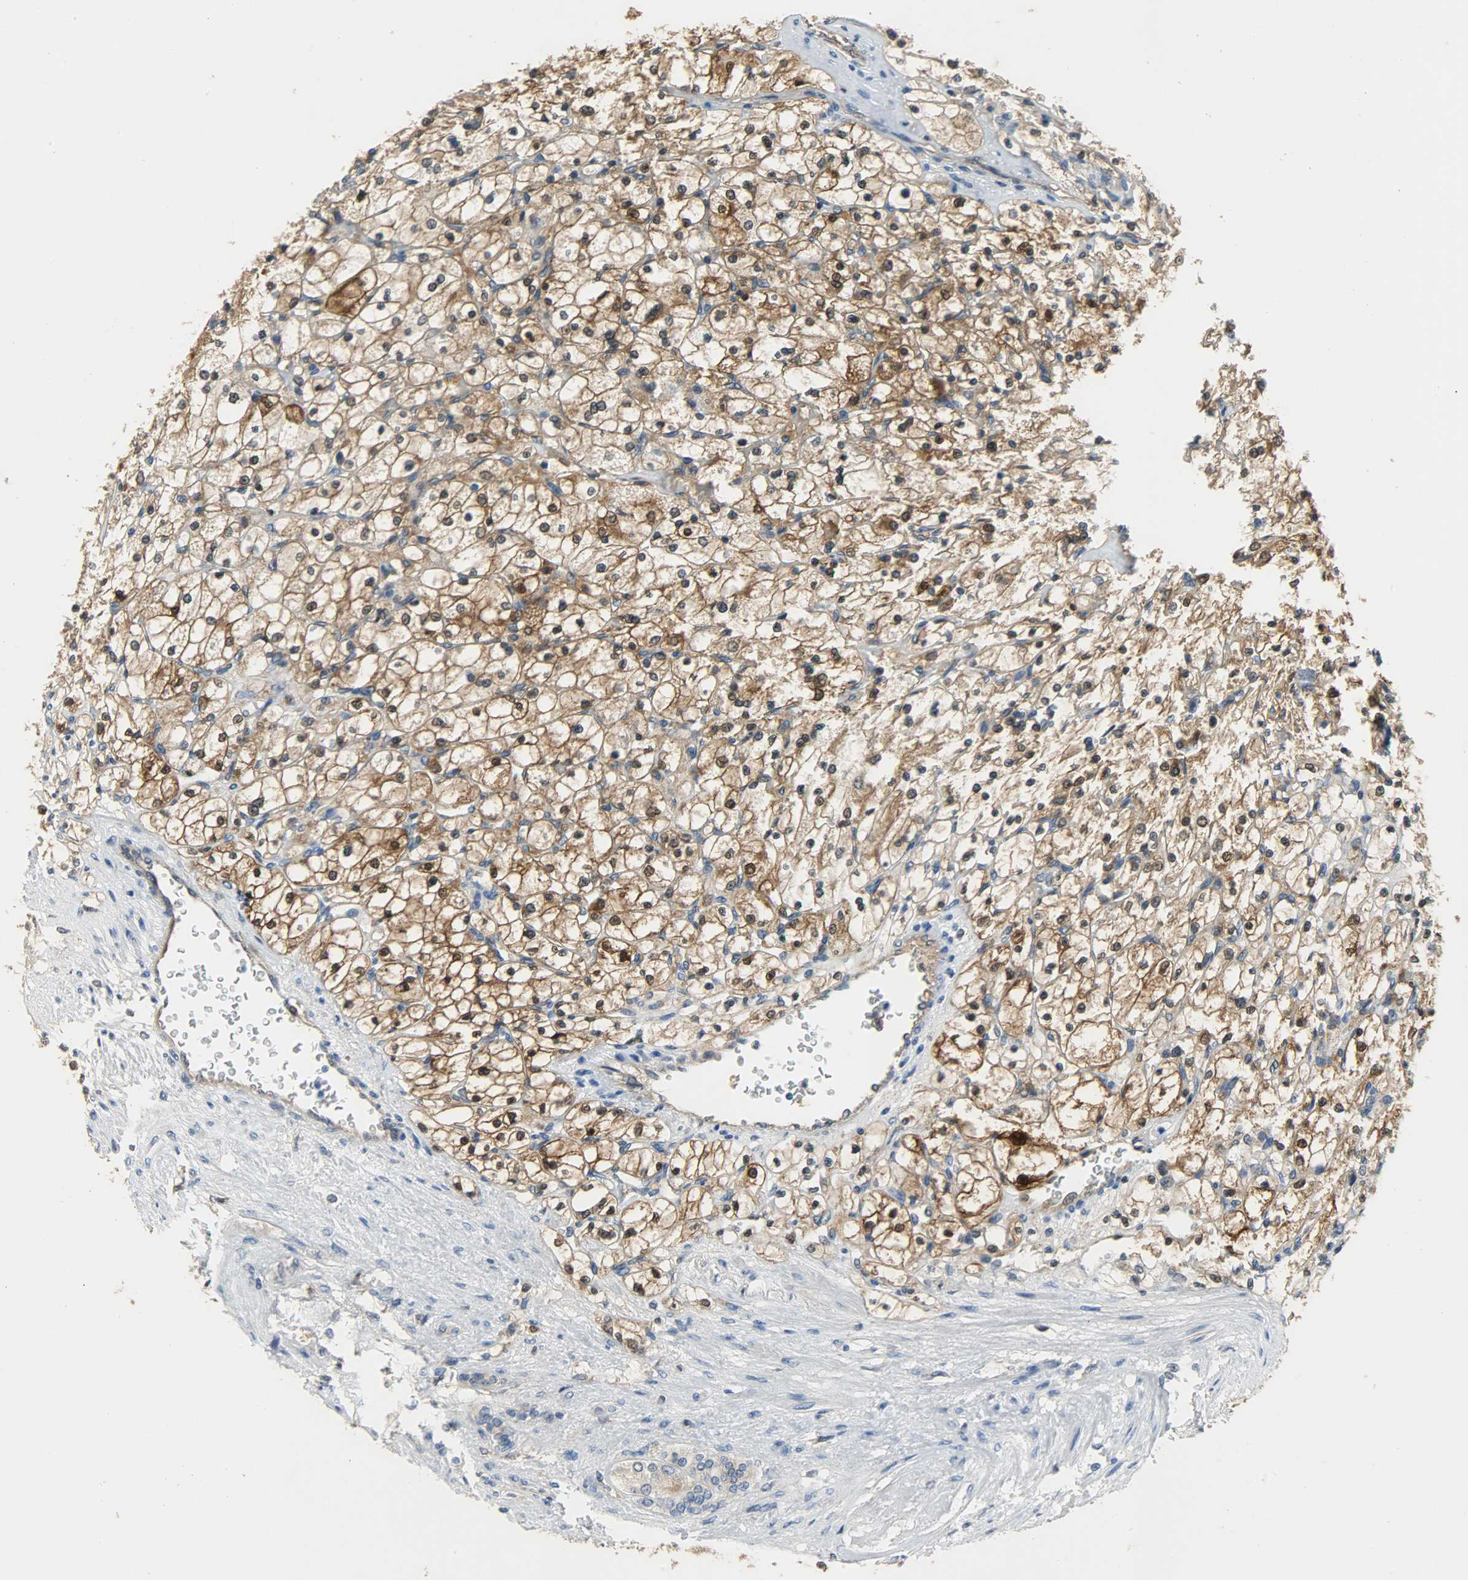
{"staining": {"intensity": "strong", "quantity": ">75%", "location": "cytoplasmic/membranous,nuclear"}, "tissue": "renal cancer", "cell_type": "Tumor cells", "image_type": "cancer", "snomed": [{"axis": "morphology", "description": "Adenocarcinoma, NOS"}, {"axis": "topography", "description": "Kidney"}], "caption": "Adenocarcinoma (renal) stained with DAB immunohistochemistry (IHC) shows high levels of strong cytoplasmic/membranous and nuclear positivity in approximately >75% of tumor cells.", "gene": "EIF4EBP1", "patient": {"sex": "female", "age": 83}}